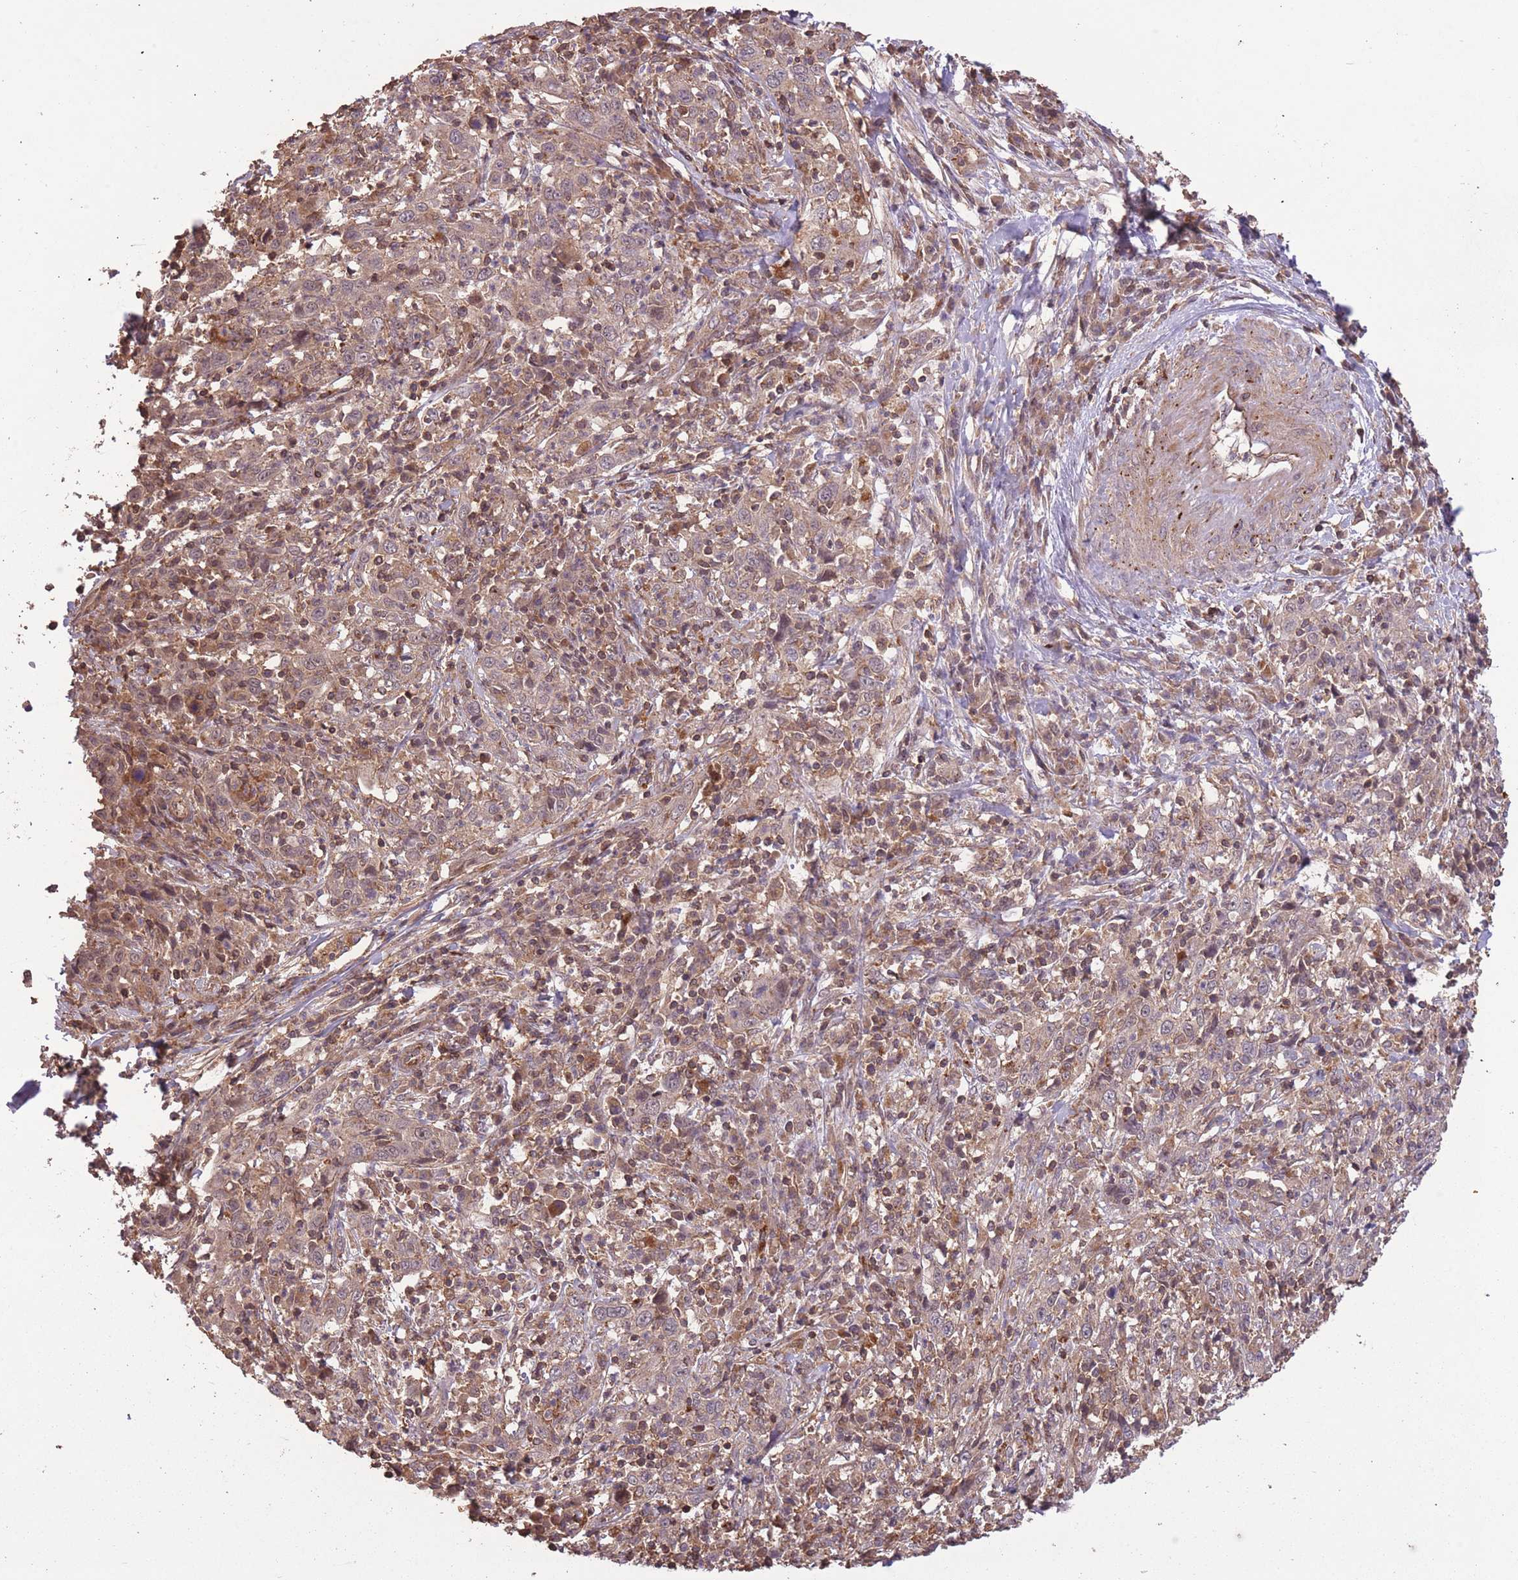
{"staining": {"intensity": "weak", "quantity": ">75%", "location": "cytoplasmic/membranous"}, "tissue": "cervical cancer", "cell_type": "Tumor cells", "image_type": "cancer", "snomed": [{"axis": "morphology", "description": "Squamous cell carcinoma, NOS"}, {"axis": "topography", "description": "Cervix"}], "caption": "The image demonstrates staining of cervical cancer, revealing weak cytoplasmic/membranous protein positivity (brown color) within tumor cells.", "gene": "POLR3F", "patient": {"sex": "female", "age": 46}}